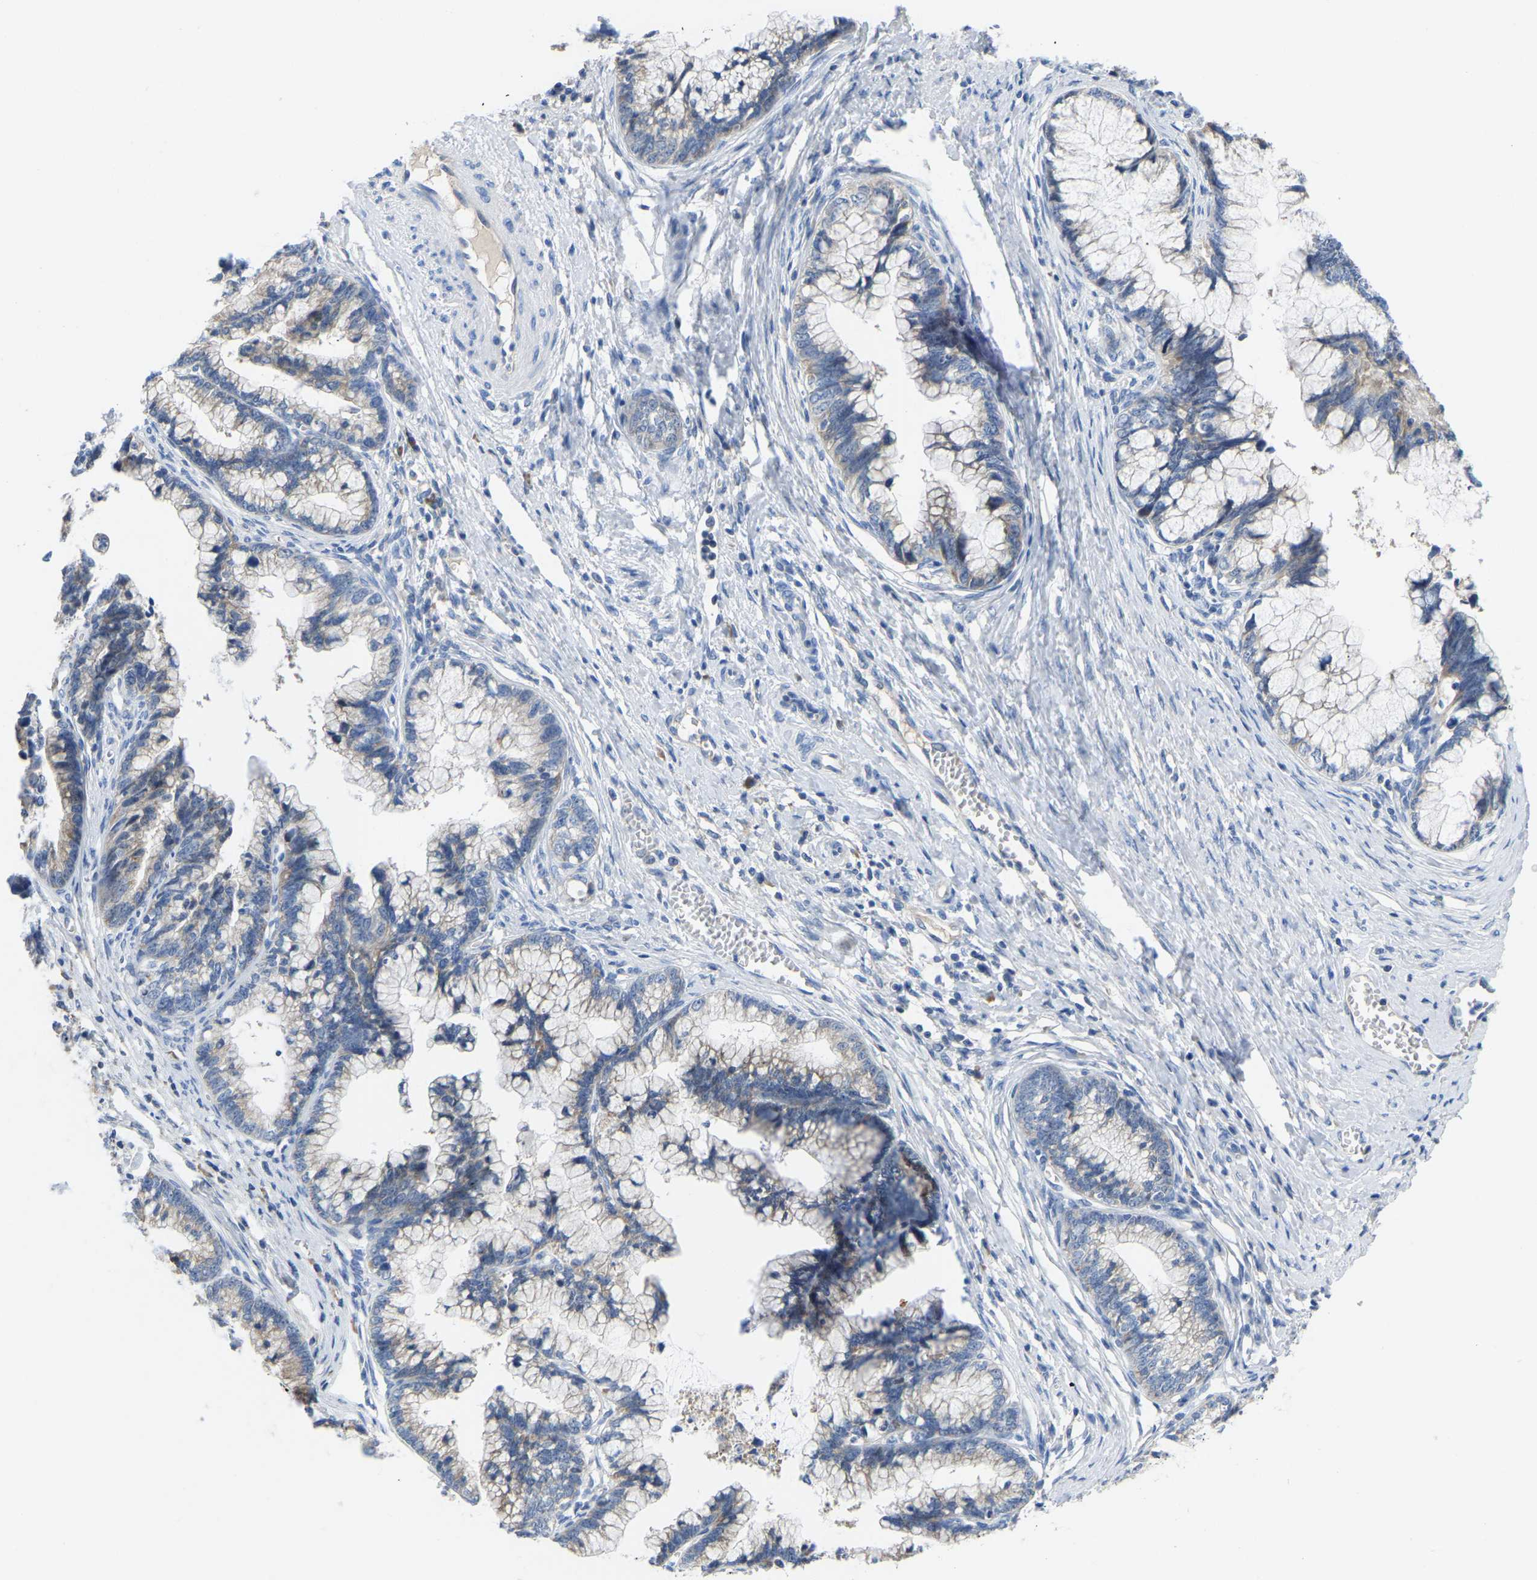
{"staining": {"intensity": "weak", "quantity": "25%-75%", "location": "cytoplasmic/membranous"}, "tissue": "cervical cancer", "cell_type": "Tumor cells", "image_type": "cancer", "snomed": [{"axis": "morphology", "description": "Adenocarcinoma, NOS"}, {"axis": "topography", "description": "Cervix"}], "caption": "Protein analysis of cervical adenocarcinoma tissue shows weak cytoplasmic/membranous positivity in approximately 25%-75% of tumor cells.", "gene": "ABCA10", "patient": {"sex": "female", "age": 44}}